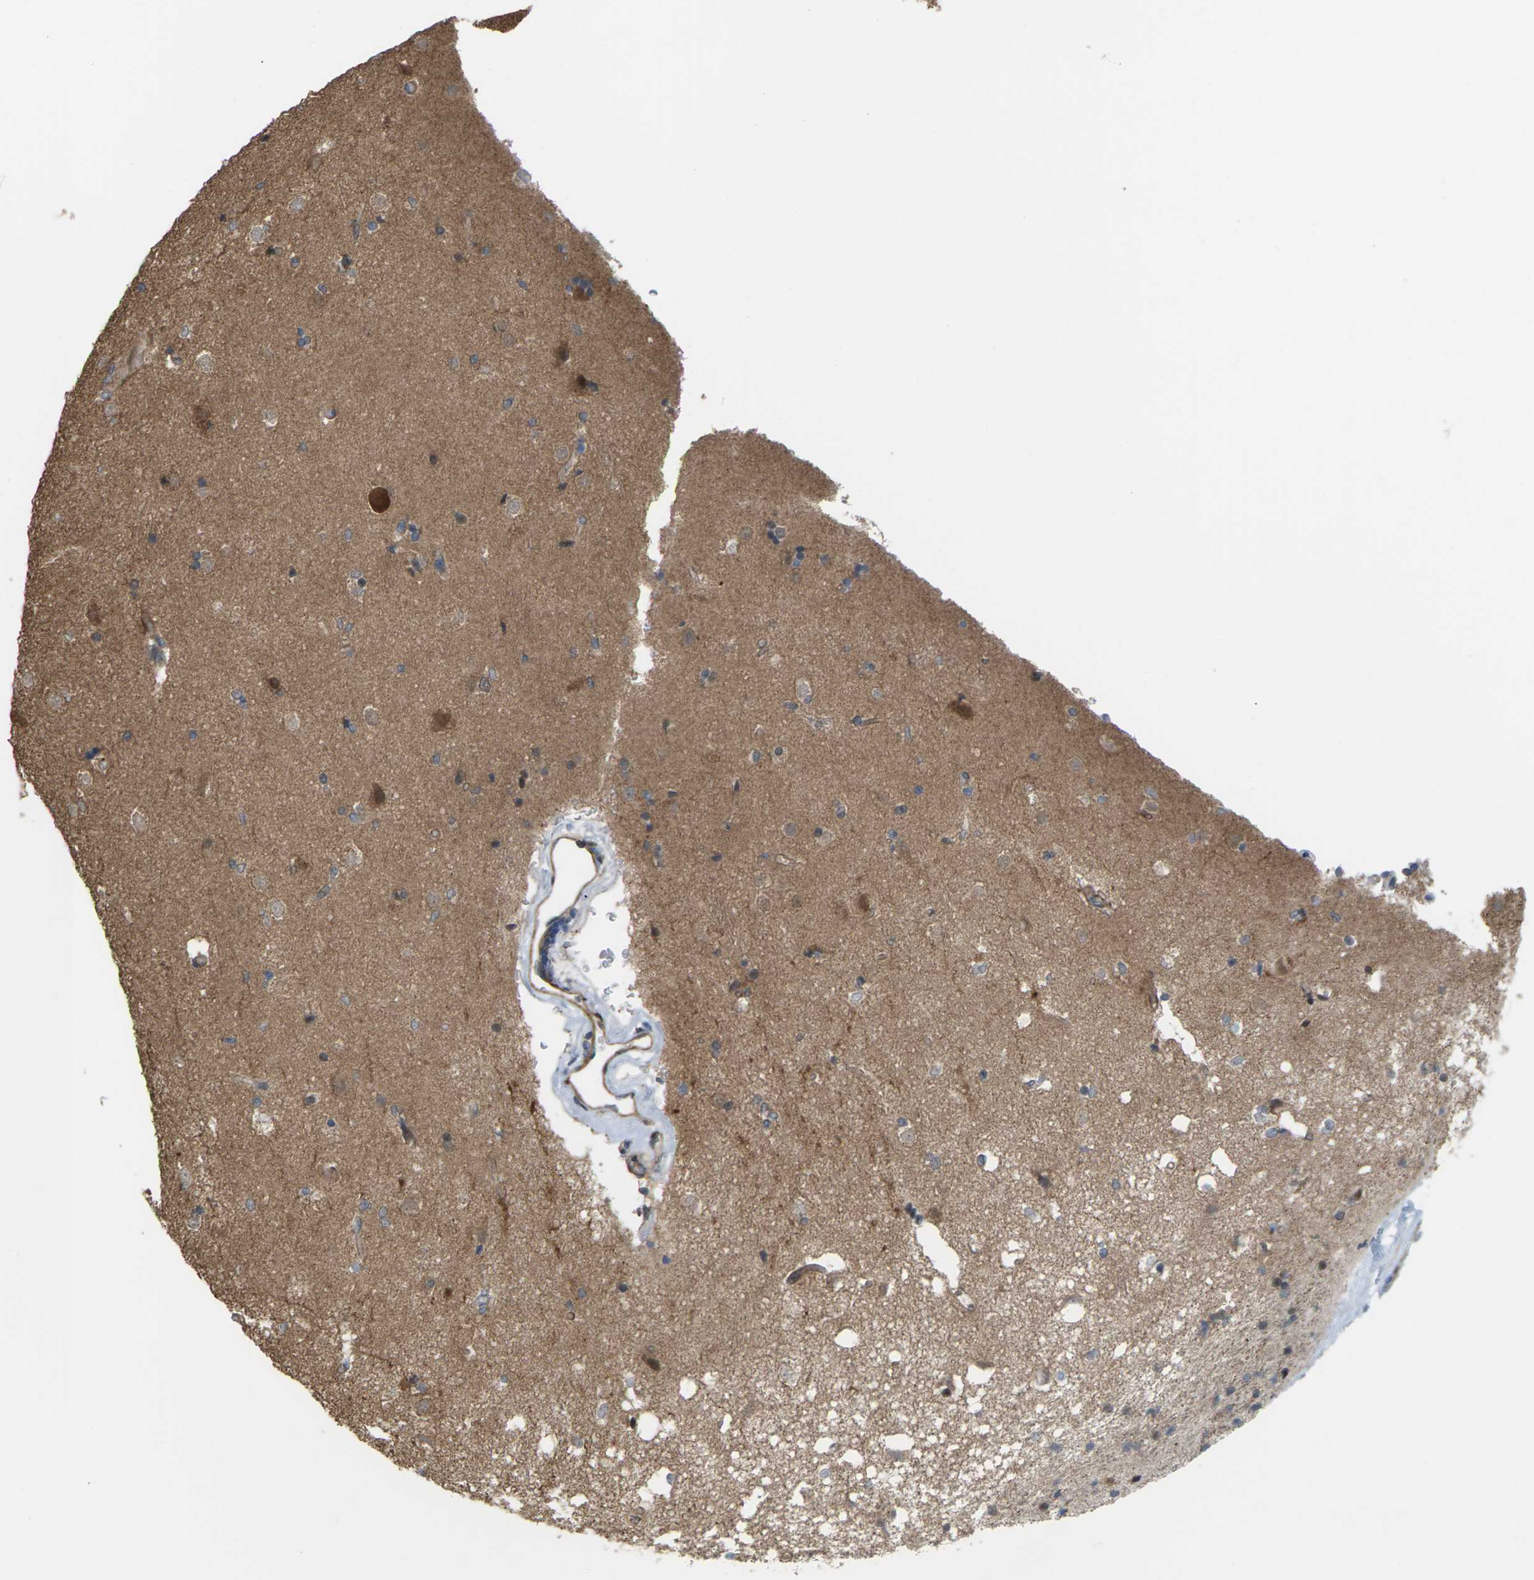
{"staining": {"intensity": "moderate", "quantity": ">75%", "location": "cytoplasmic/membranous"}, "tissue": "caudate", "cell_type": "Glial cells", "image_type": "normal", "snomed": [{"axis": "morphology", "description": "Normal tissue, NOS"}, {"axis": "topography", "description": "Lateral ventricle wall"}], "caption": "Benign caudate shows moderate cytoplasmic/membranous staining in approximately >75% of glial cells (Stains: DAB (3,3'-diaminobenzidine) in brown, nuclei in blue, Microscopy: brightfield microscopy at high magnification)..", "gene": "ROBO1", "patient": {"sex": "female", "age": 19}}